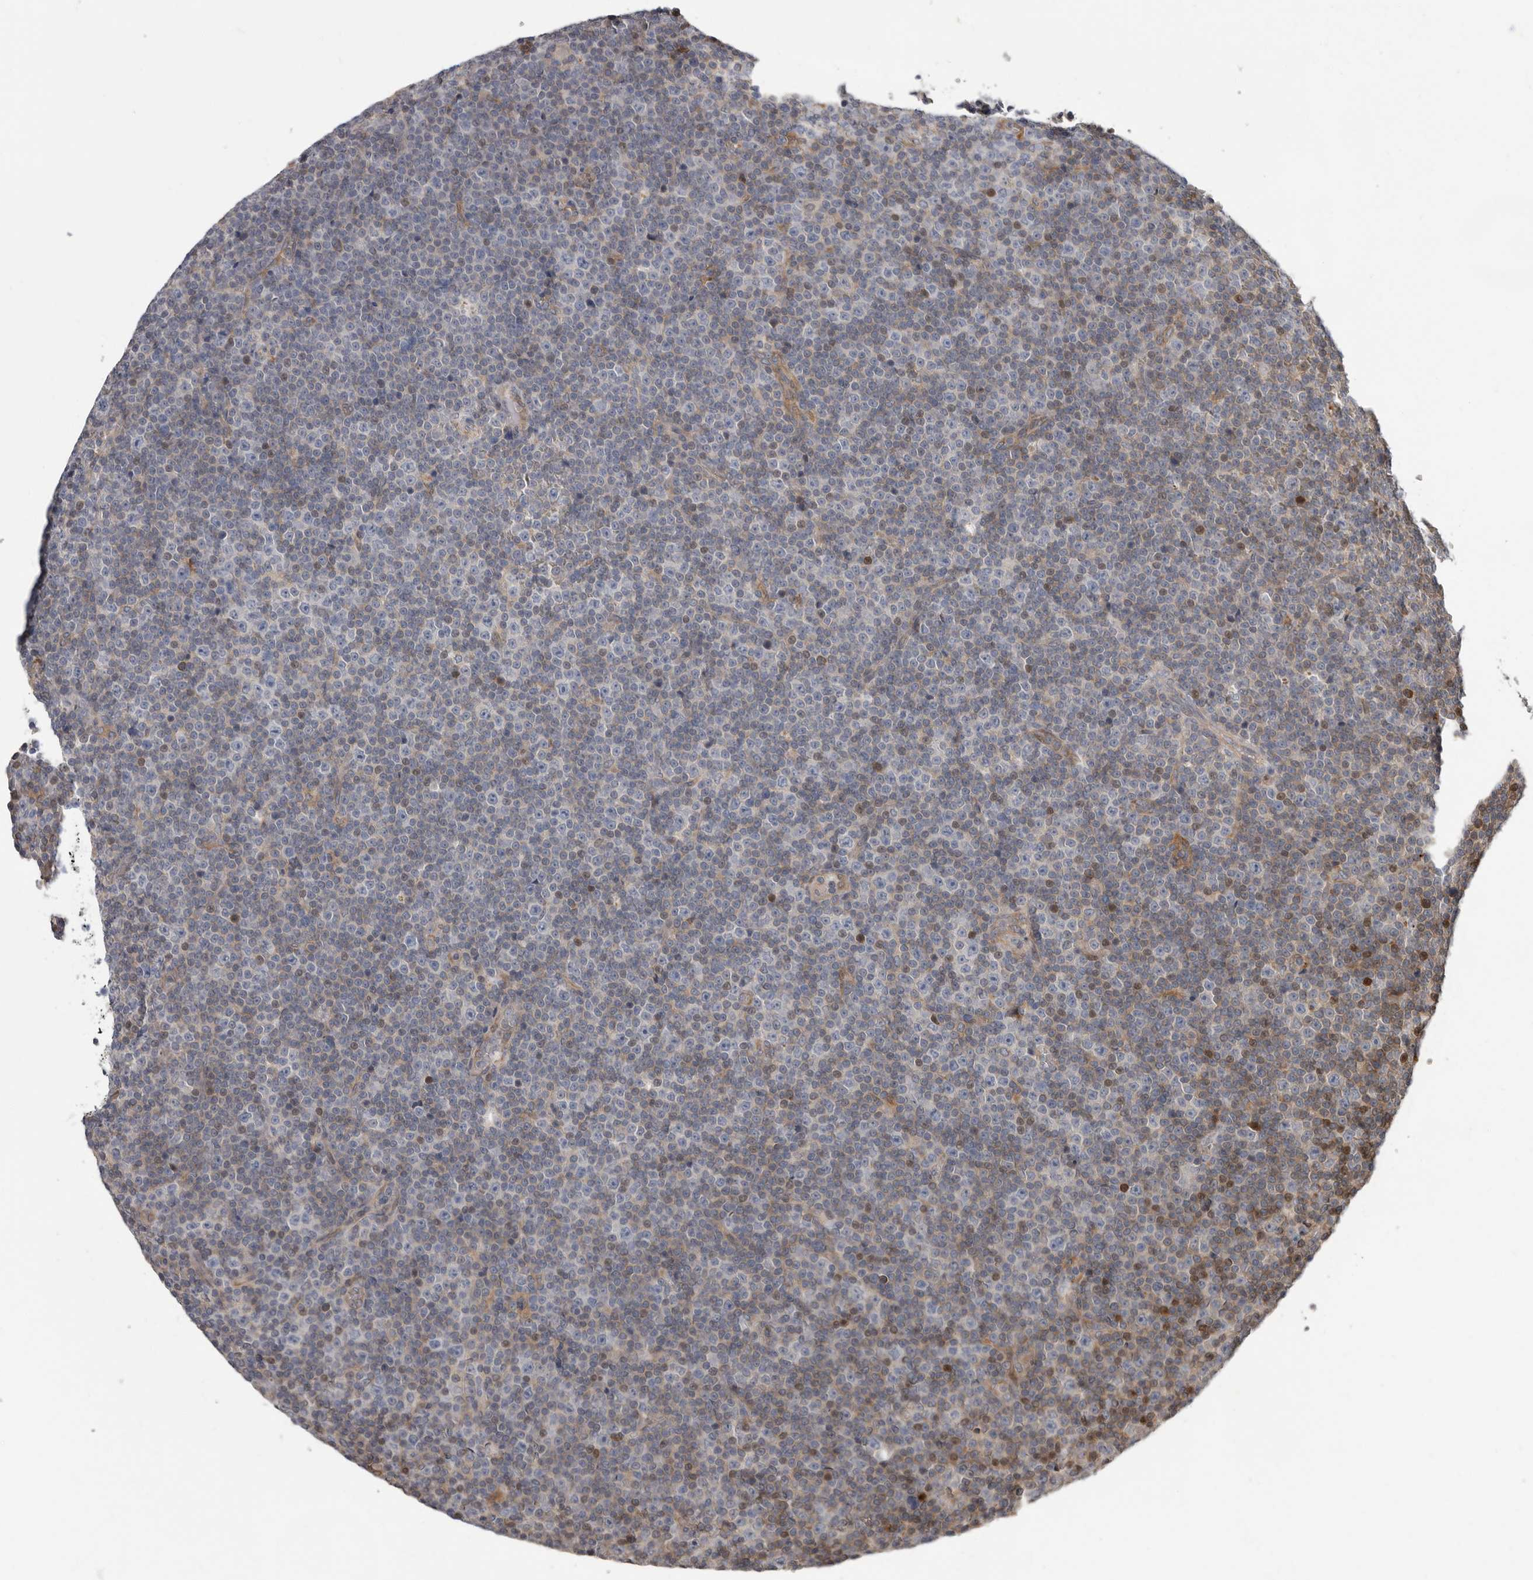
{"staining": {"intensity": "negative", "quantity": "none", "location": "none"}, "tissue": "lymphoma", "cell_type": "Tumor cells", "image_type": "cancer", "snomed": [{"axis": "morphology", "description": "Malignant lymphoma, non-Hodgkin's type, Low grade"}, {"axis": "topography", "description": "Lymph node"}], "caption": "Lymphoma was stained to show a protein in brown. There is no significant expression in tumor cells. (DAB (3,3'-diaminobenzidine) immunohistochemistry with hematoxylin counter stain).", "gene": "FGFR4", "patient": {"sex": "female", "age": 67}}